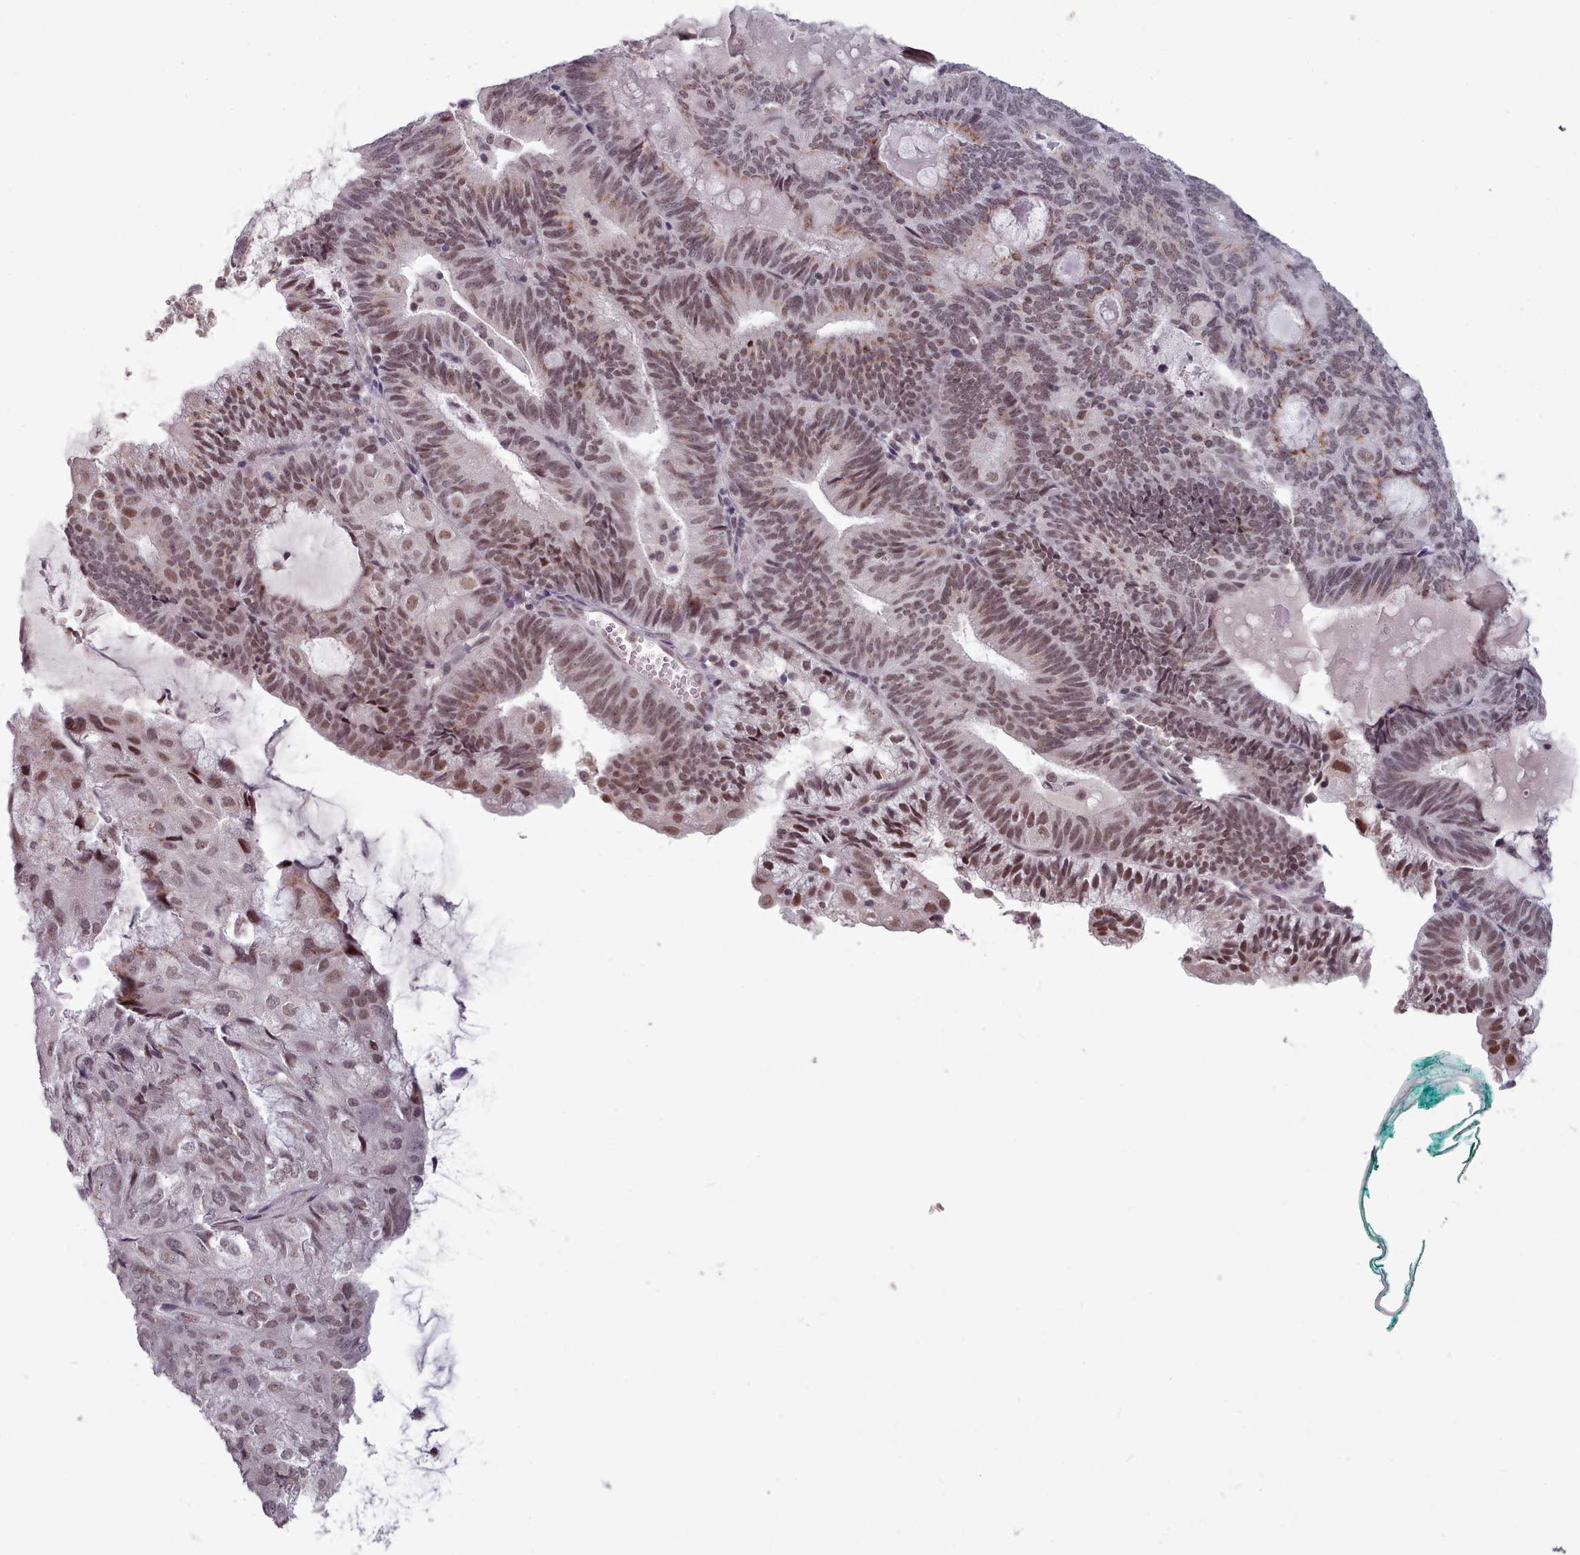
{"staining": {"intensity": "moderate", "quantity": ">75%", "location": "nuclear"}, "tissue": "endometrial cancer", "cell_type": "Tumor cells", "image_type": "cancer", "snomed": [{"axis": "morphology", "description": "Adenocarcinoma, NOS"}, {"axis": "topography", "description": "Endometrium"}], "caption": "Protein staining by IHC exhibits moderate nuclear expression in approximately >75% of tumor cells in endometrial cancer (adenocarcinoma).", "gene": "SRSF9", "patient": {"sex": "female", "age": 81}}